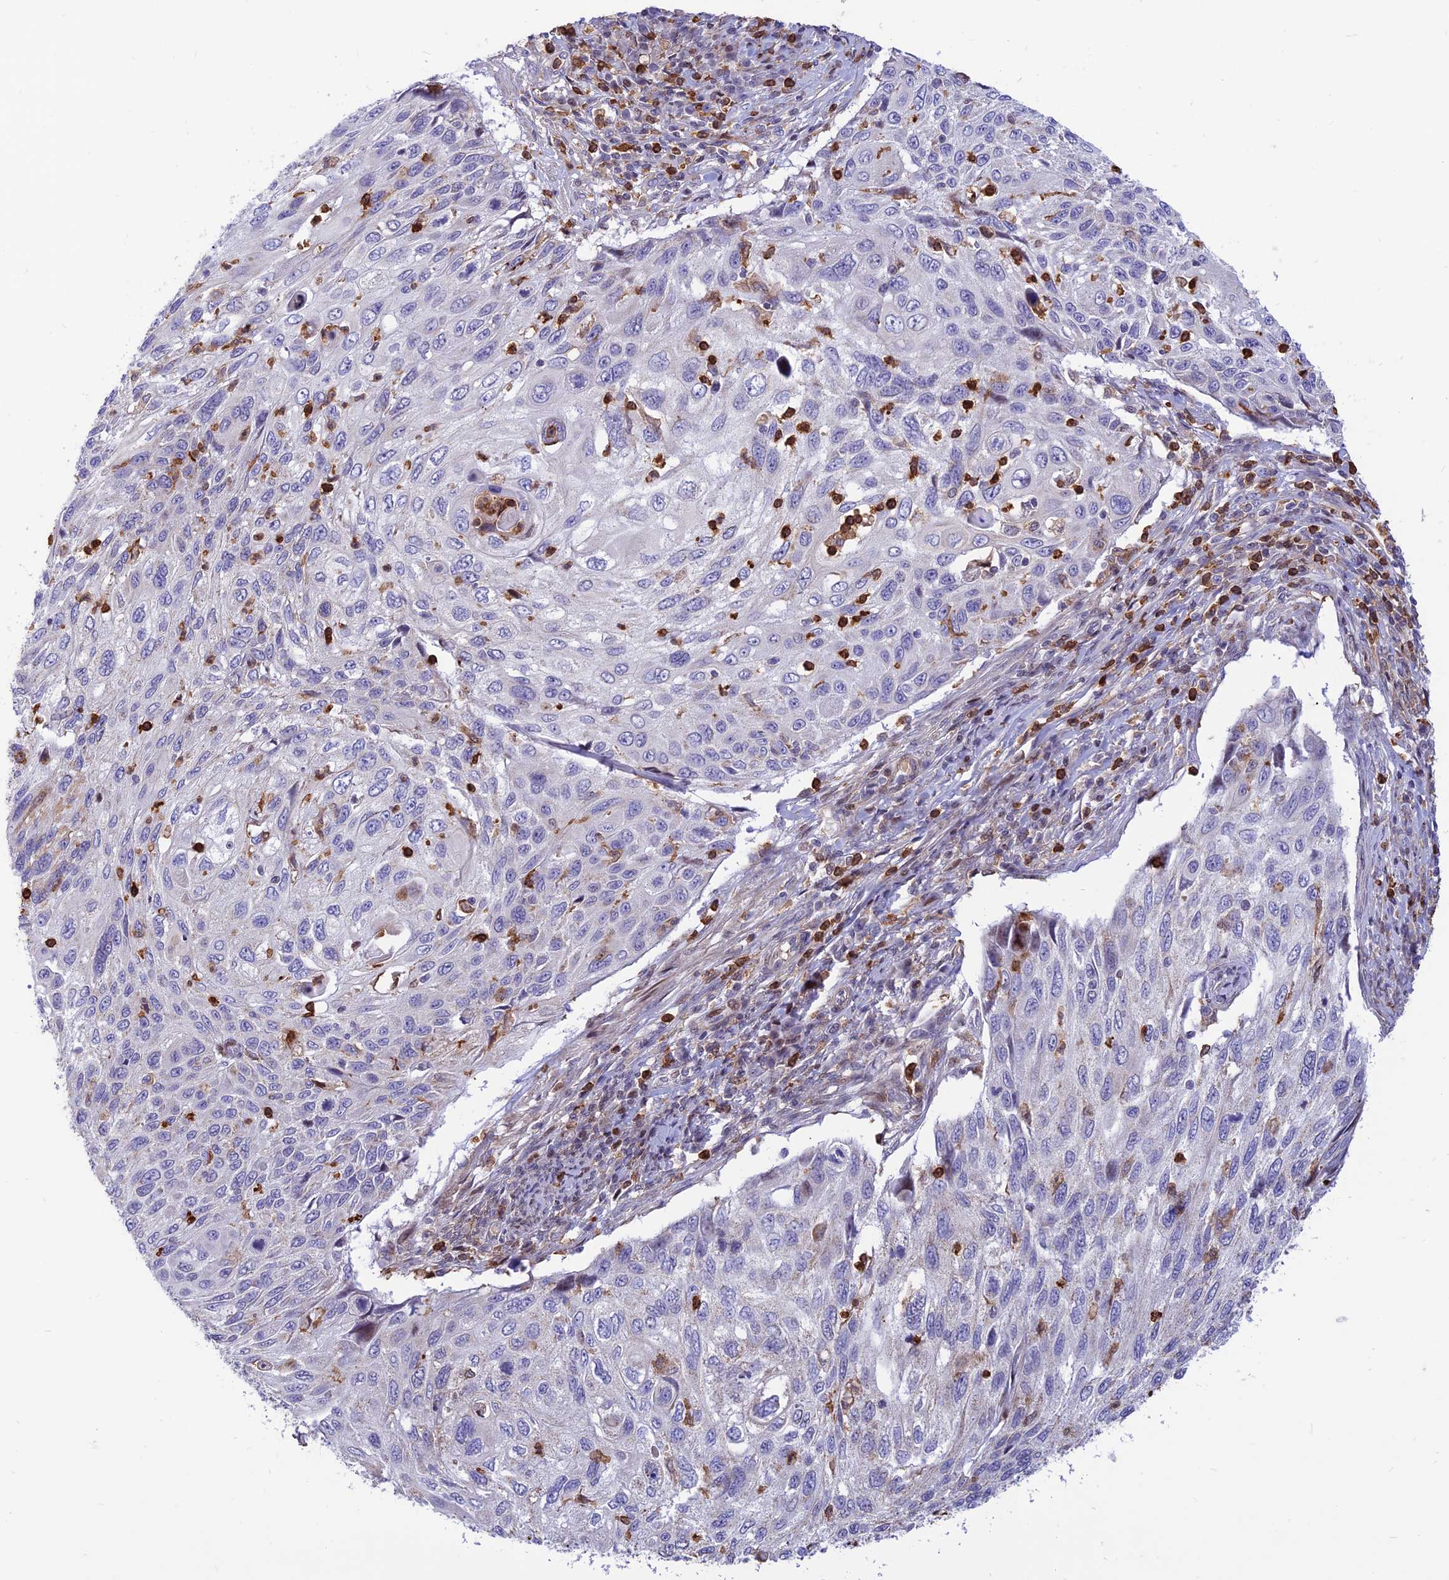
{"staining": {"intensity": "negative", "quantity": "none", "location": "none"}, "tissue": "cervical cancer", "cell_type": "Tumor cells", "image_type": "cancer", "snomed": [{"axis": "morphology", "description": "Squamous cell carcinoma, NOS"}, {"axis": "topography", "description": "Cervix"}], "caption": "Tumor cells show no significant expression in squamous cell carcinoma (cervical).", "gene": "FAM186B", "patient": {"sex": "female", "age": 70}}